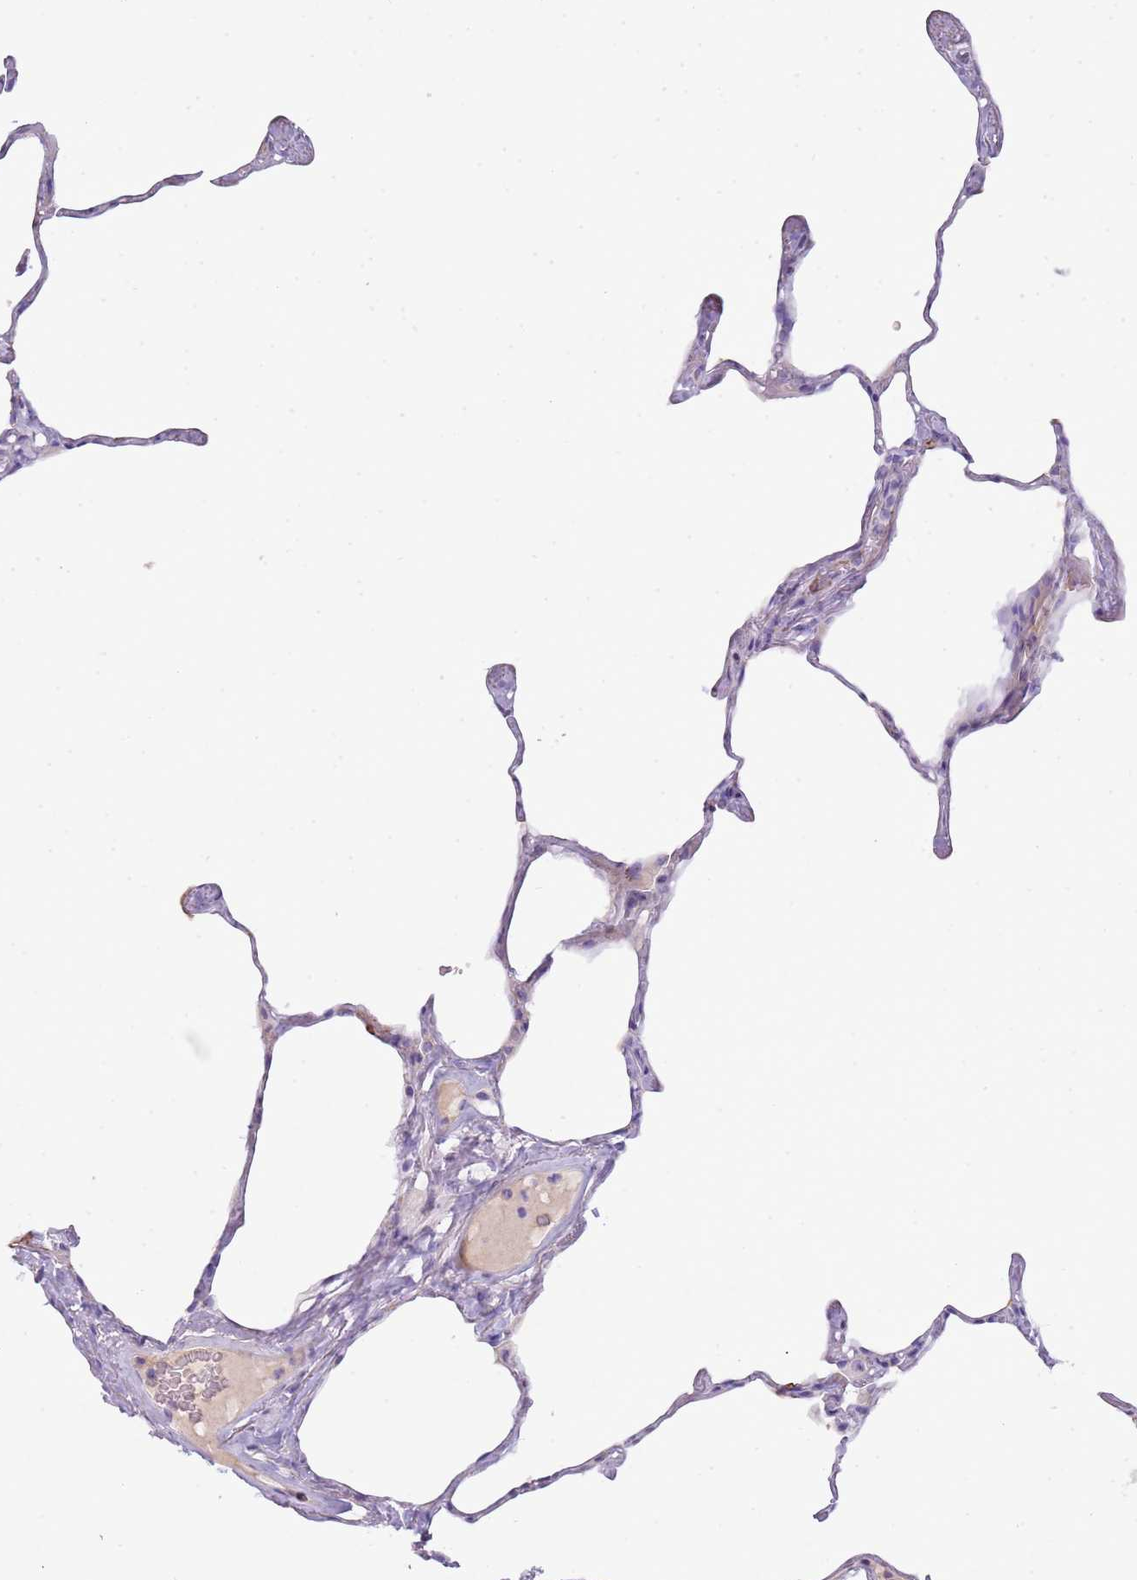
{"staining": {"intensity": "negative", "quantity": "none", "location": "none"}, "tissue": "lung", "cell_type": "Alveolar cells", "image_type": "normal", "snomed": [{"axis": "morphology", "description": "Normal tissue, NOS"}, {"axis": "topography", "description": "Lung"}], "caption": "Immunohistochemical staining of benign lung displays no significant staining in alveolar cells.", "gene": "NBPF4", "patient": {"sex": "male", "age": 65}}